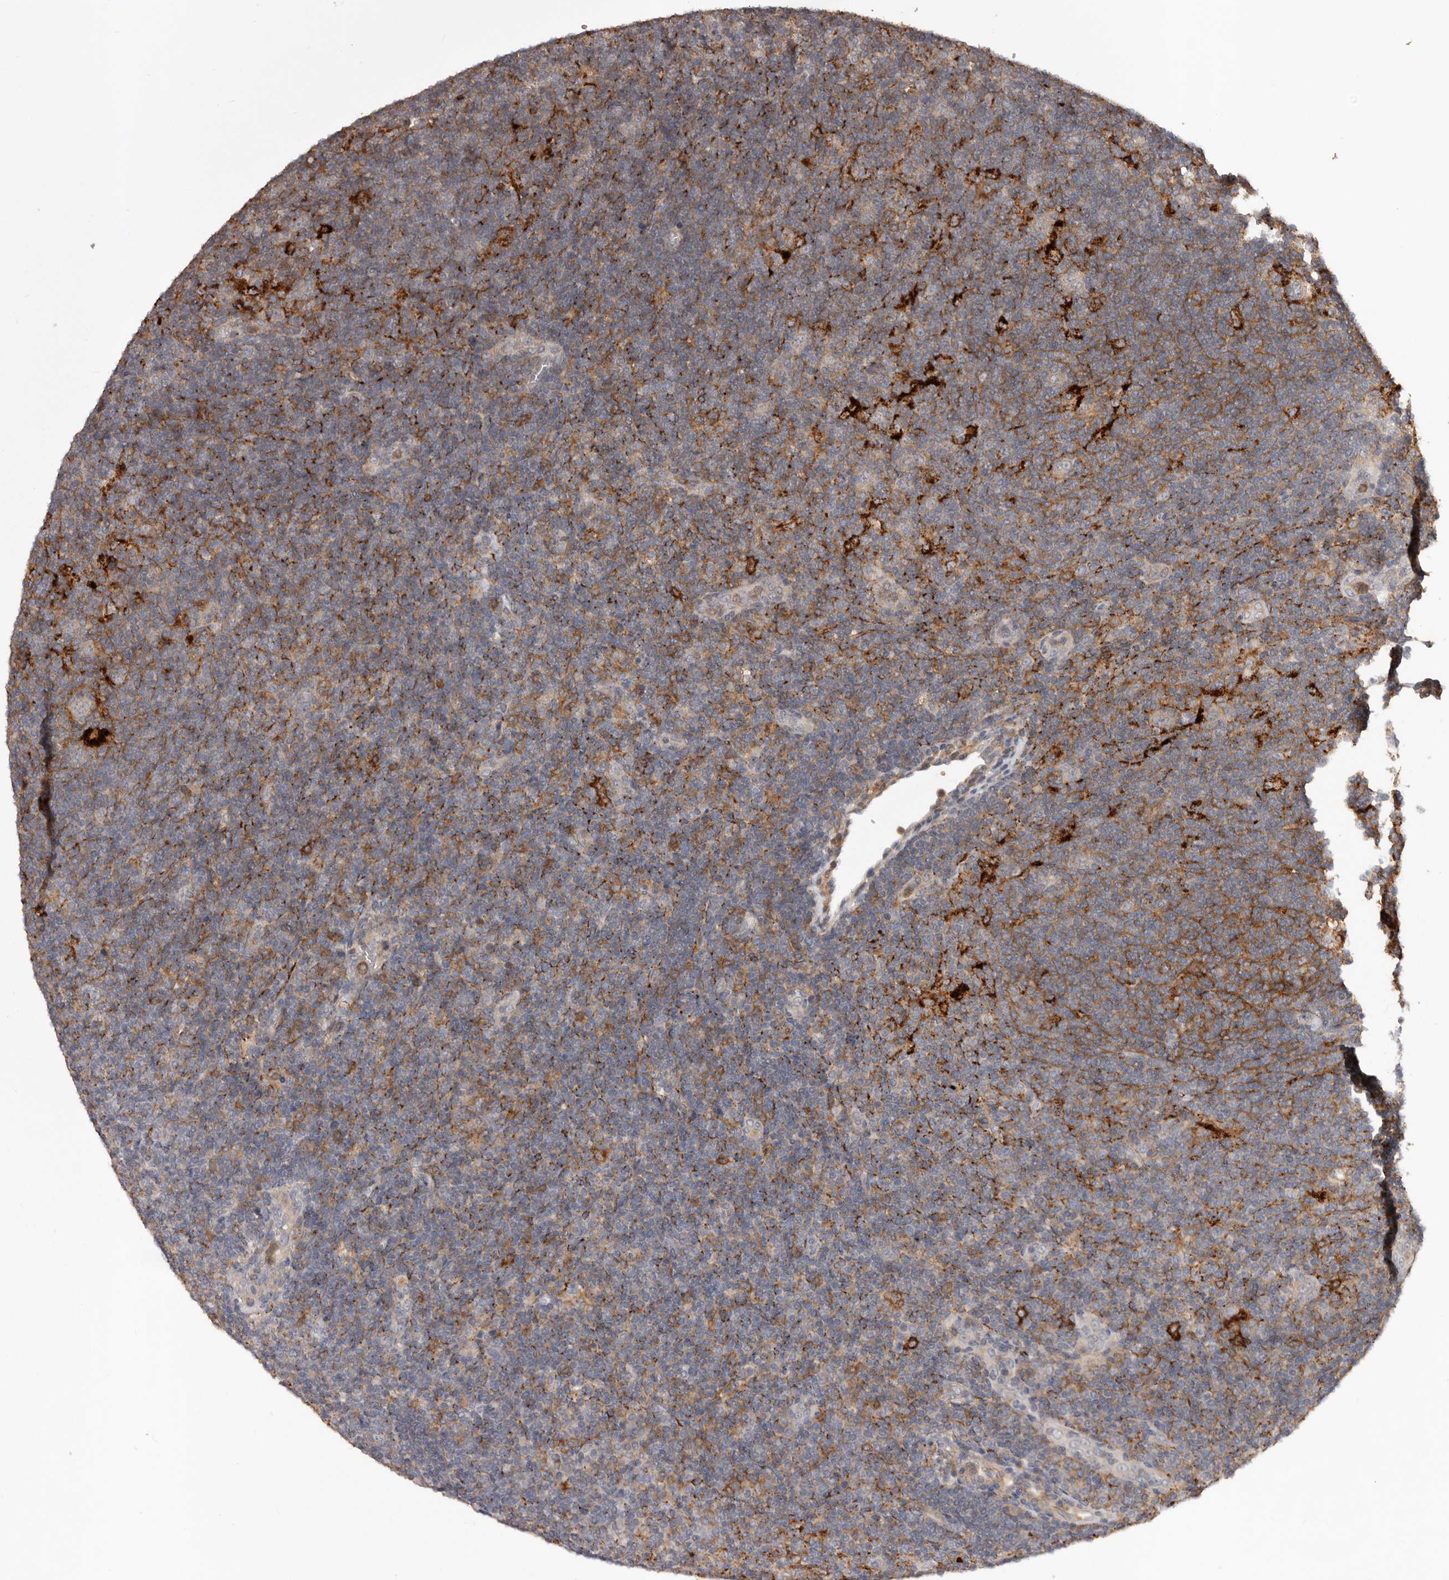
{"staining": {"intensity": "negative", "quantity": "none", "location": "none"}, "tissue": "lymphoma", "cell_type": "Tumor cells", "image_type": "cancer", "snomed": [{"axis": "morphology", "description": "Hodgkin's disease, NOS"}, {"axis": "topography", "description": "Lymph node"}], "caption": "IHC histopathology image of human Hodgkin's disease stained for a protein (brown), which reveals no staining in tumor cells. (IHC, brightfield microscopy, high magnification).", "gene": "GLIPR2", "patient": {"sex": "female", "age": 57}}